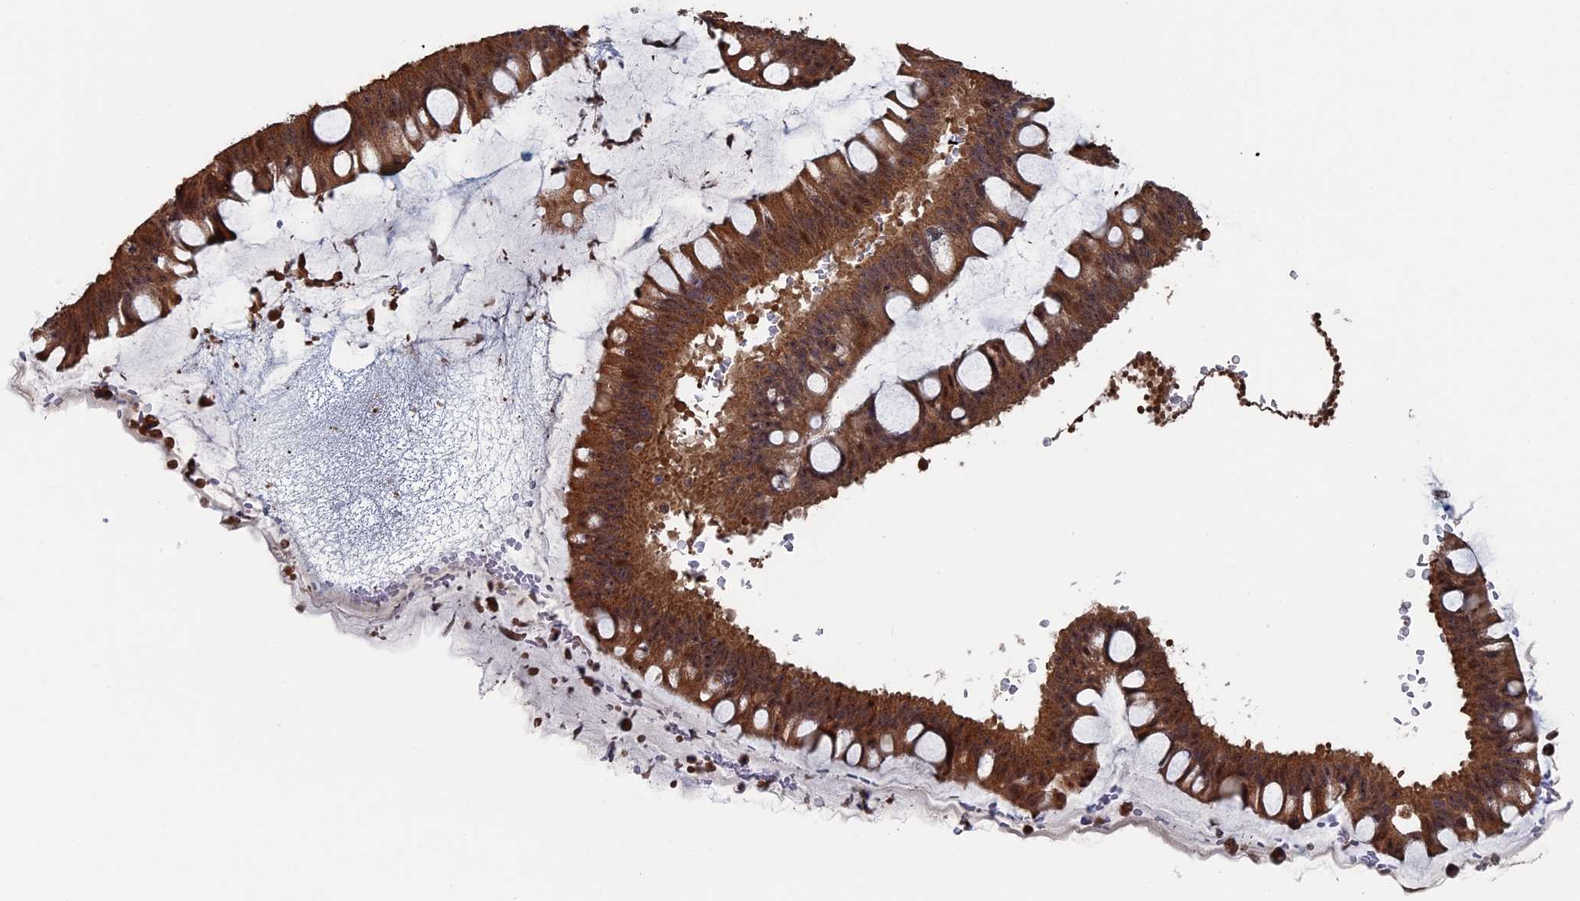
{"staining": {"intensity": "strong", "quantity": ">75%", "location": "cytoplasmic/membranous"}, "tissue": "ovarian cancer", "cell_type": "Tumor cells", "image_type": "cancer", "snomed": [{"axis": "morphology", "description": "Cystadenocarcinoma, mucinous, NOS"}, {"axis": "topography", "description": "Ovary"}], "caption": "Immunohistochemical staining of mucinous cystadenocarcinoma (ovarian) reveals strong cytoplasmic/membranous protein staining in approximately >75% of tumor cells.", "gene": "KIAA1328", "patient": {"sex": "female", "age": 73}}